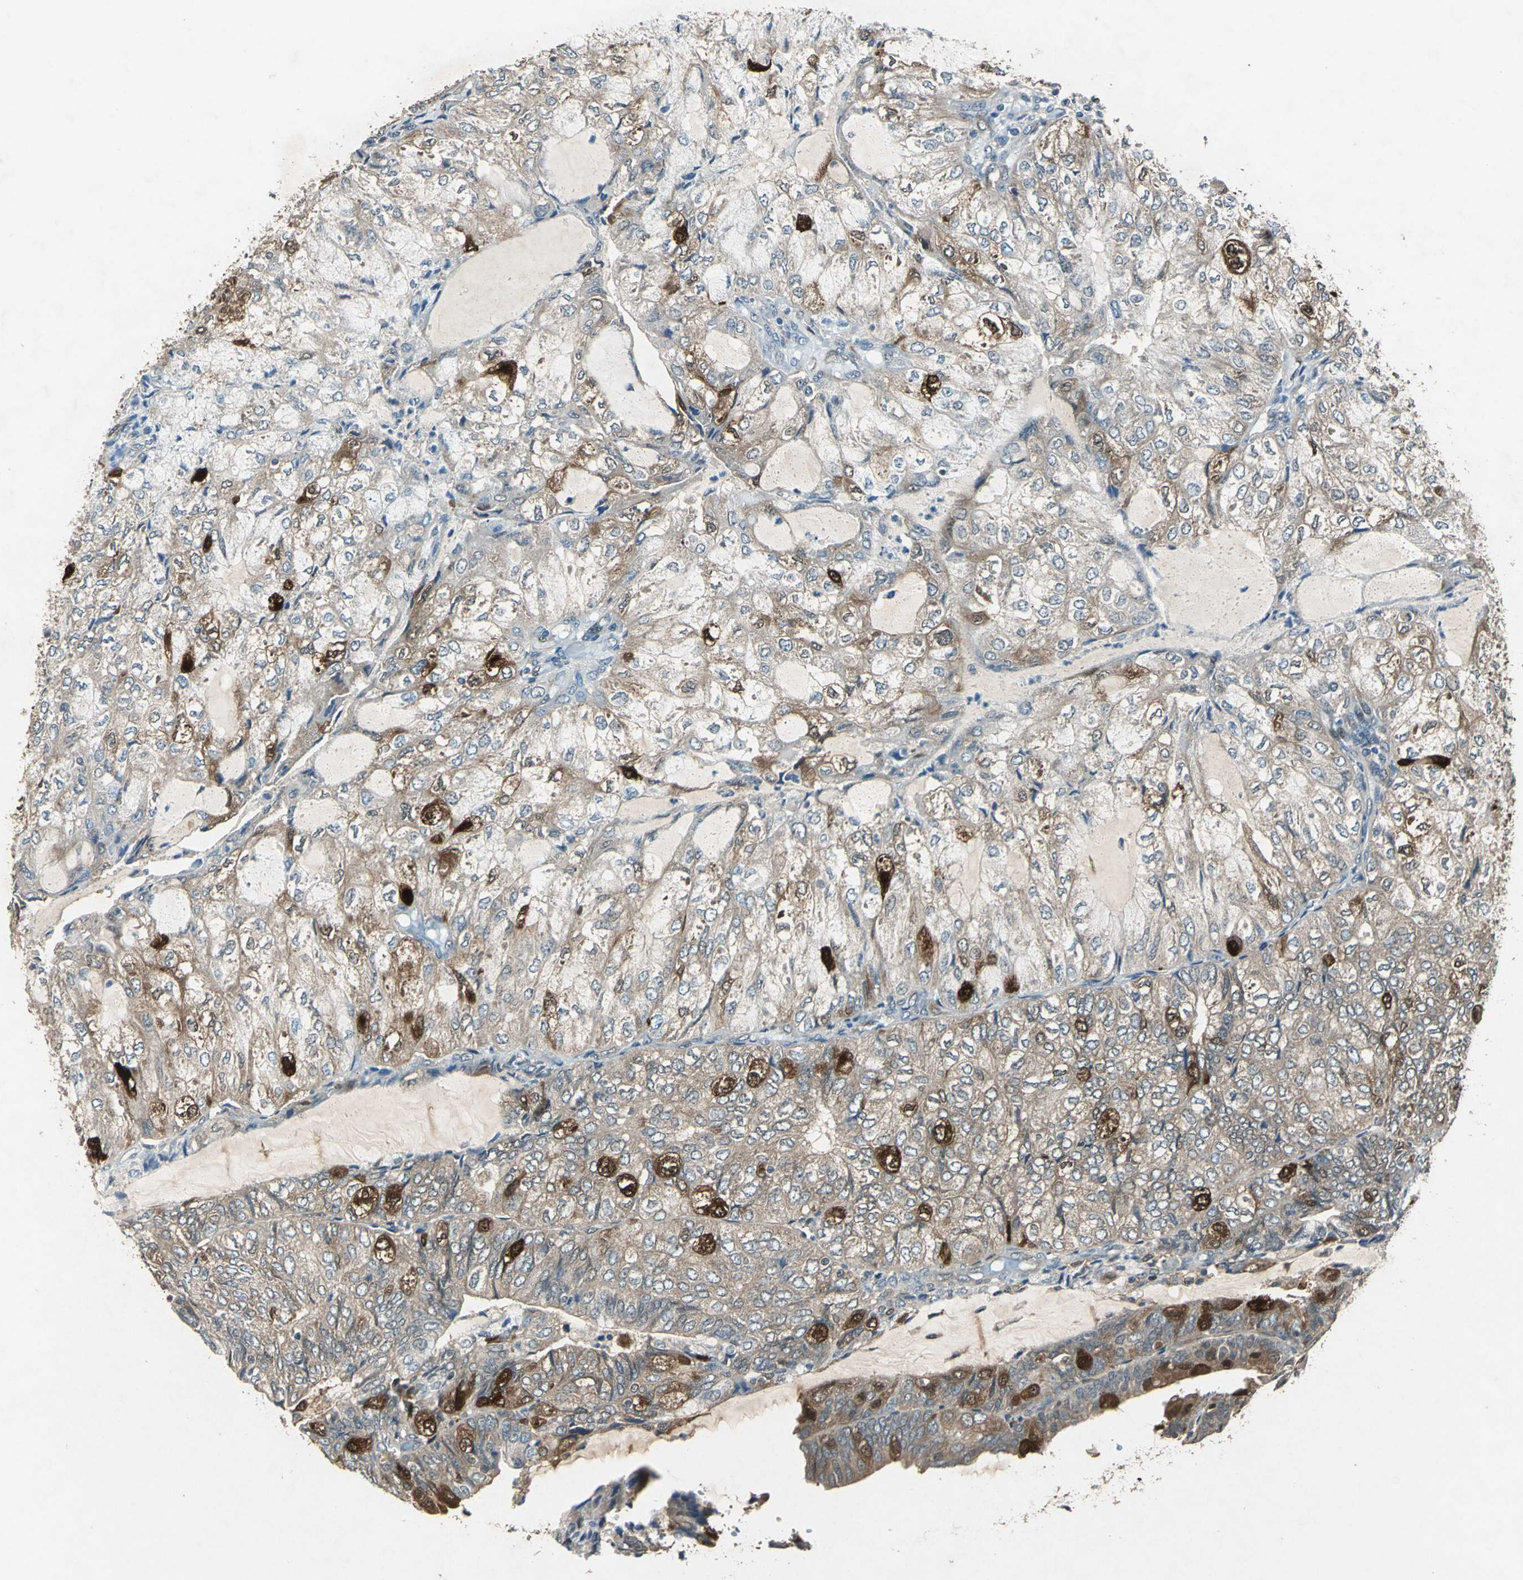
{"staining": {"intensity": "strong", "quantity": "25%-75%", "location": "cytoplasmic/membranous"}, "tissue": "endometrial cancer", "cell_type": "Tumor cells", "image_type": "cancer", "snomed": [{"axis": "morphology", "description": "Adenocarcinoma, NOS"}, {"axis": "topography", "description": "Endometrium"}], "caption": "Tumor cells exhibit strong cytoplasmic/membranous positivity in about 25%-75% of cells in endometrial cancer.", "gene": "RRM2B", "patient": {"sex": "female", "age": 81}}